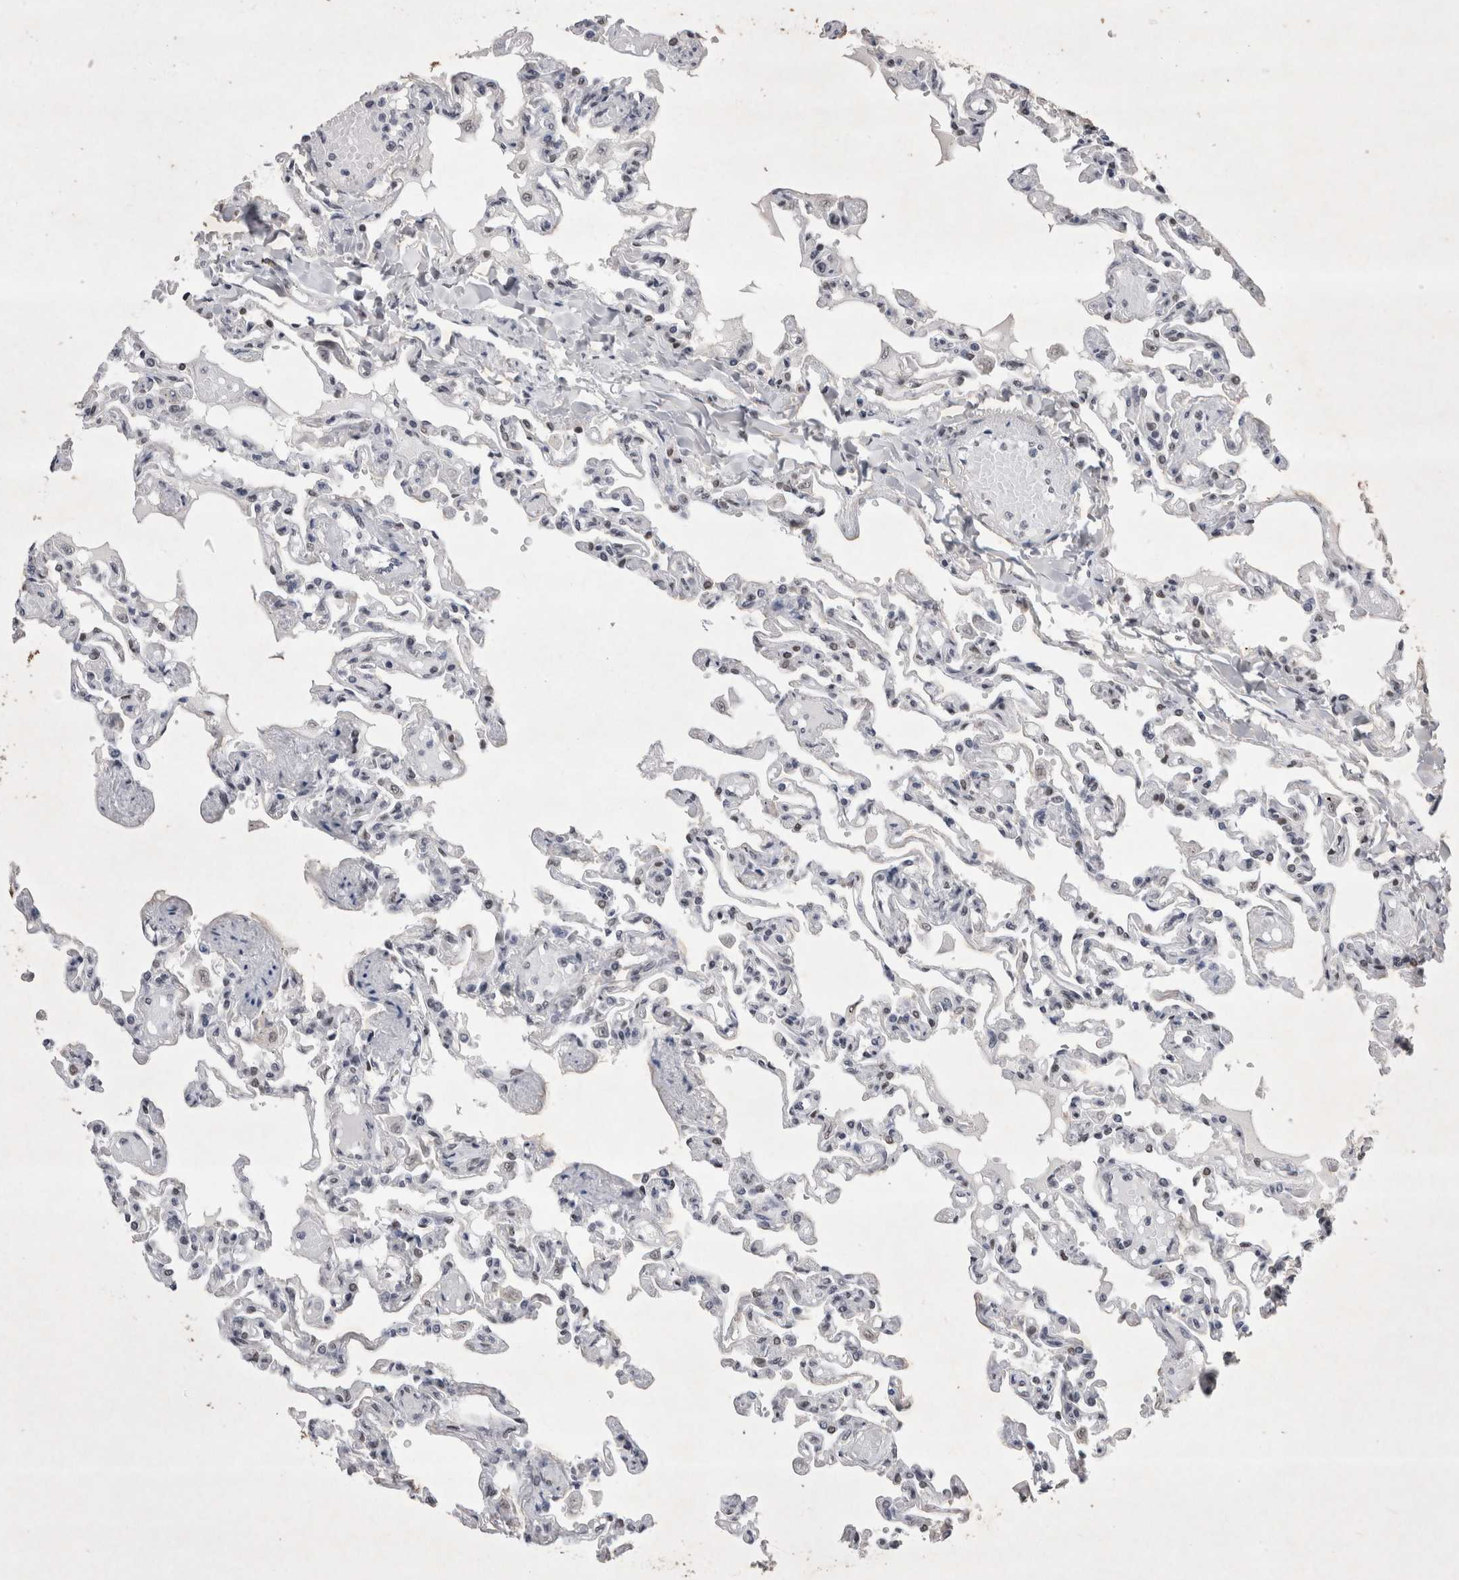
{"staining": {"intensity": "weak", "quantity": "25%-75%", "location": "nuclear"}, "tissue": "lung", "cell_type": "Alveolar cells", "image_type": "normal", "snomed": [{"axis": "morphology", "description": "Normal tissue, NOS"}, {"axis": "topography", "description": "Lung"}], "caption": "This image displays immunohistochemistry (IHC) staining of normal human lung, with low weak nuclear expression in approximately 25%-75% of alveolar cells.", "gene": "RBM6", "patient": {"sex": "male", "age": 21}}